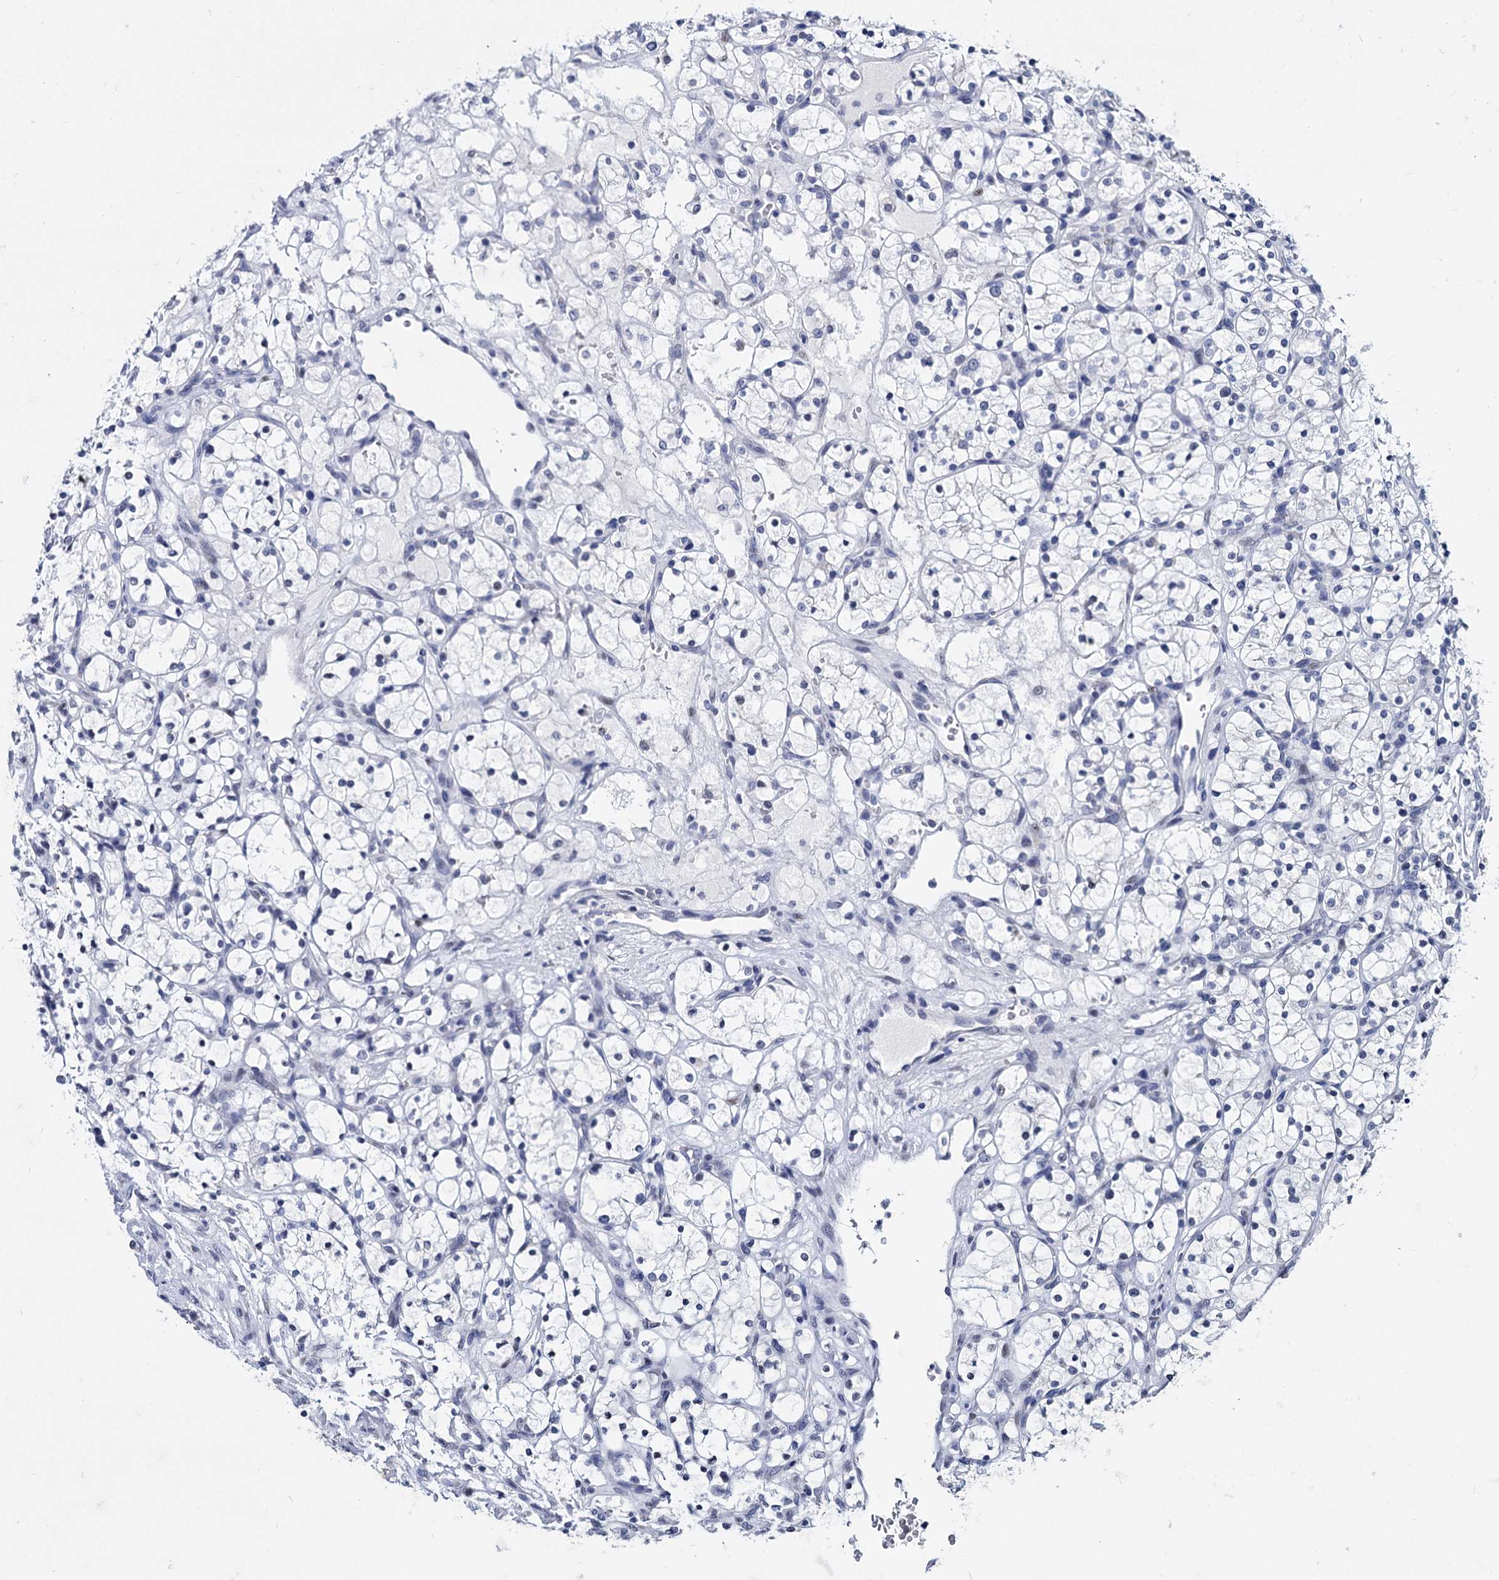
{"staining": {"intensity": "negative", "quantity": "none", "location": "none"}, "tissue": "renal cancer", "cell_type": "Tumor cells", "image_type": "cancer", "snomed": [{"axis": "morphology", "description": "Adenocarcinoma, NOS"}, {"axis": "topography", "description": "Kidney"}], "caption": "IHC micrograph of neoplastic tissue: adenocarcinoma (renal) stained with DAB (3,3'-diaminobenzidine) displays no significant protein staining in tumor cells.", "gene": "MAGEA4", "patient": {"sex": "female", "age": 69}}